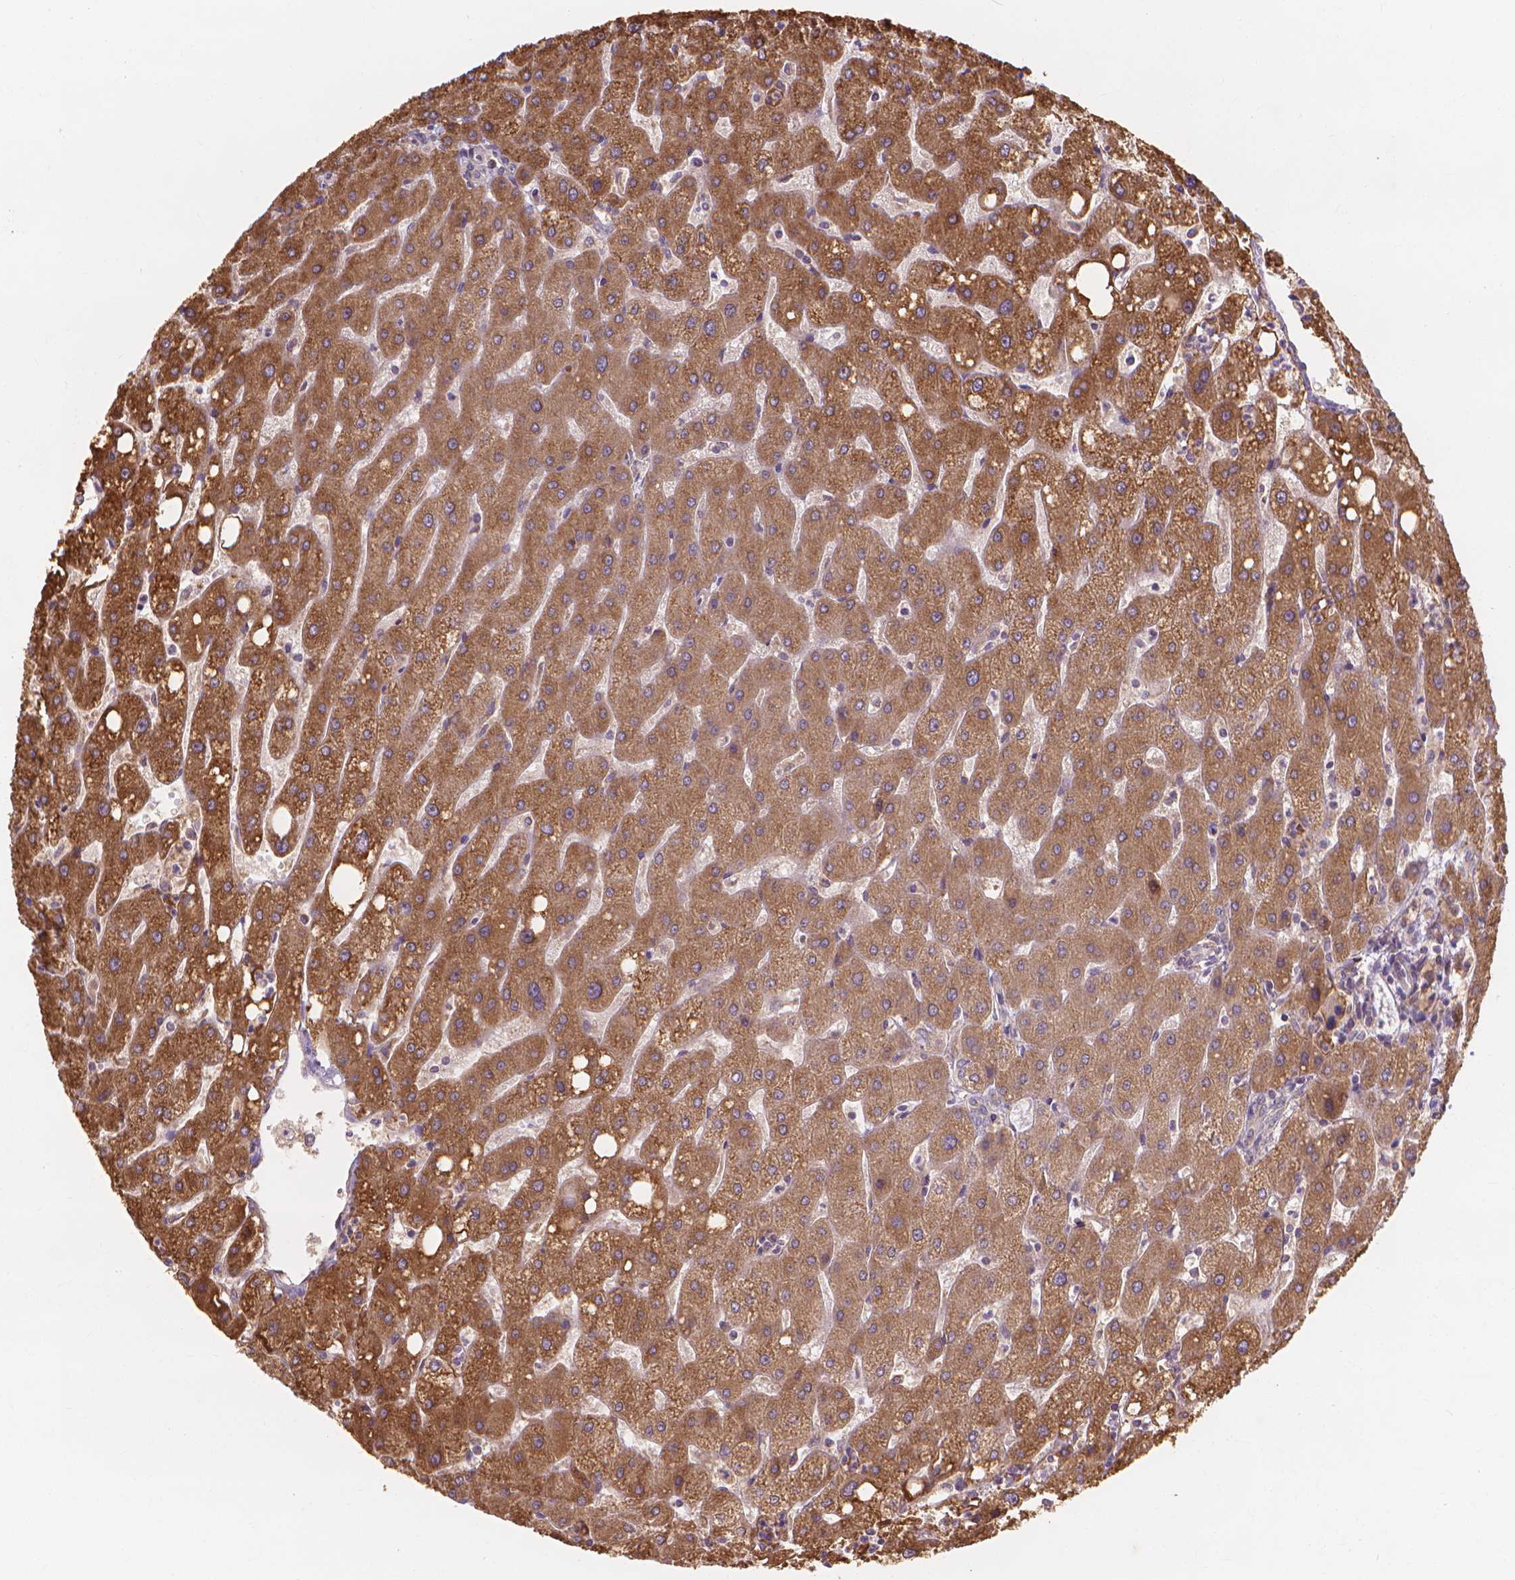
{"staining": {"intensity": "weak", "quantity": ">75%", "location": "cytoplasmic/membranous"}, "tissue": "liver", "cell_type": "Cholangiocytes", "image_type": "normal", "snomed": [{"axis": "morphology", "description": "Normal tissue, NOS"}, {"axis": "topography", "description": "Liver"}], "caption": "A histopathology image of human liver stained for a protein demonstrates weak cytoplasmic/membranous brown staining in cholangiocytes. (DAB (3,3'-diaminobenzidine) IHC with brightfield microscopy, high magnification).", "gene": "TAB2", "patient": {"sex": "male", "age": 67}}